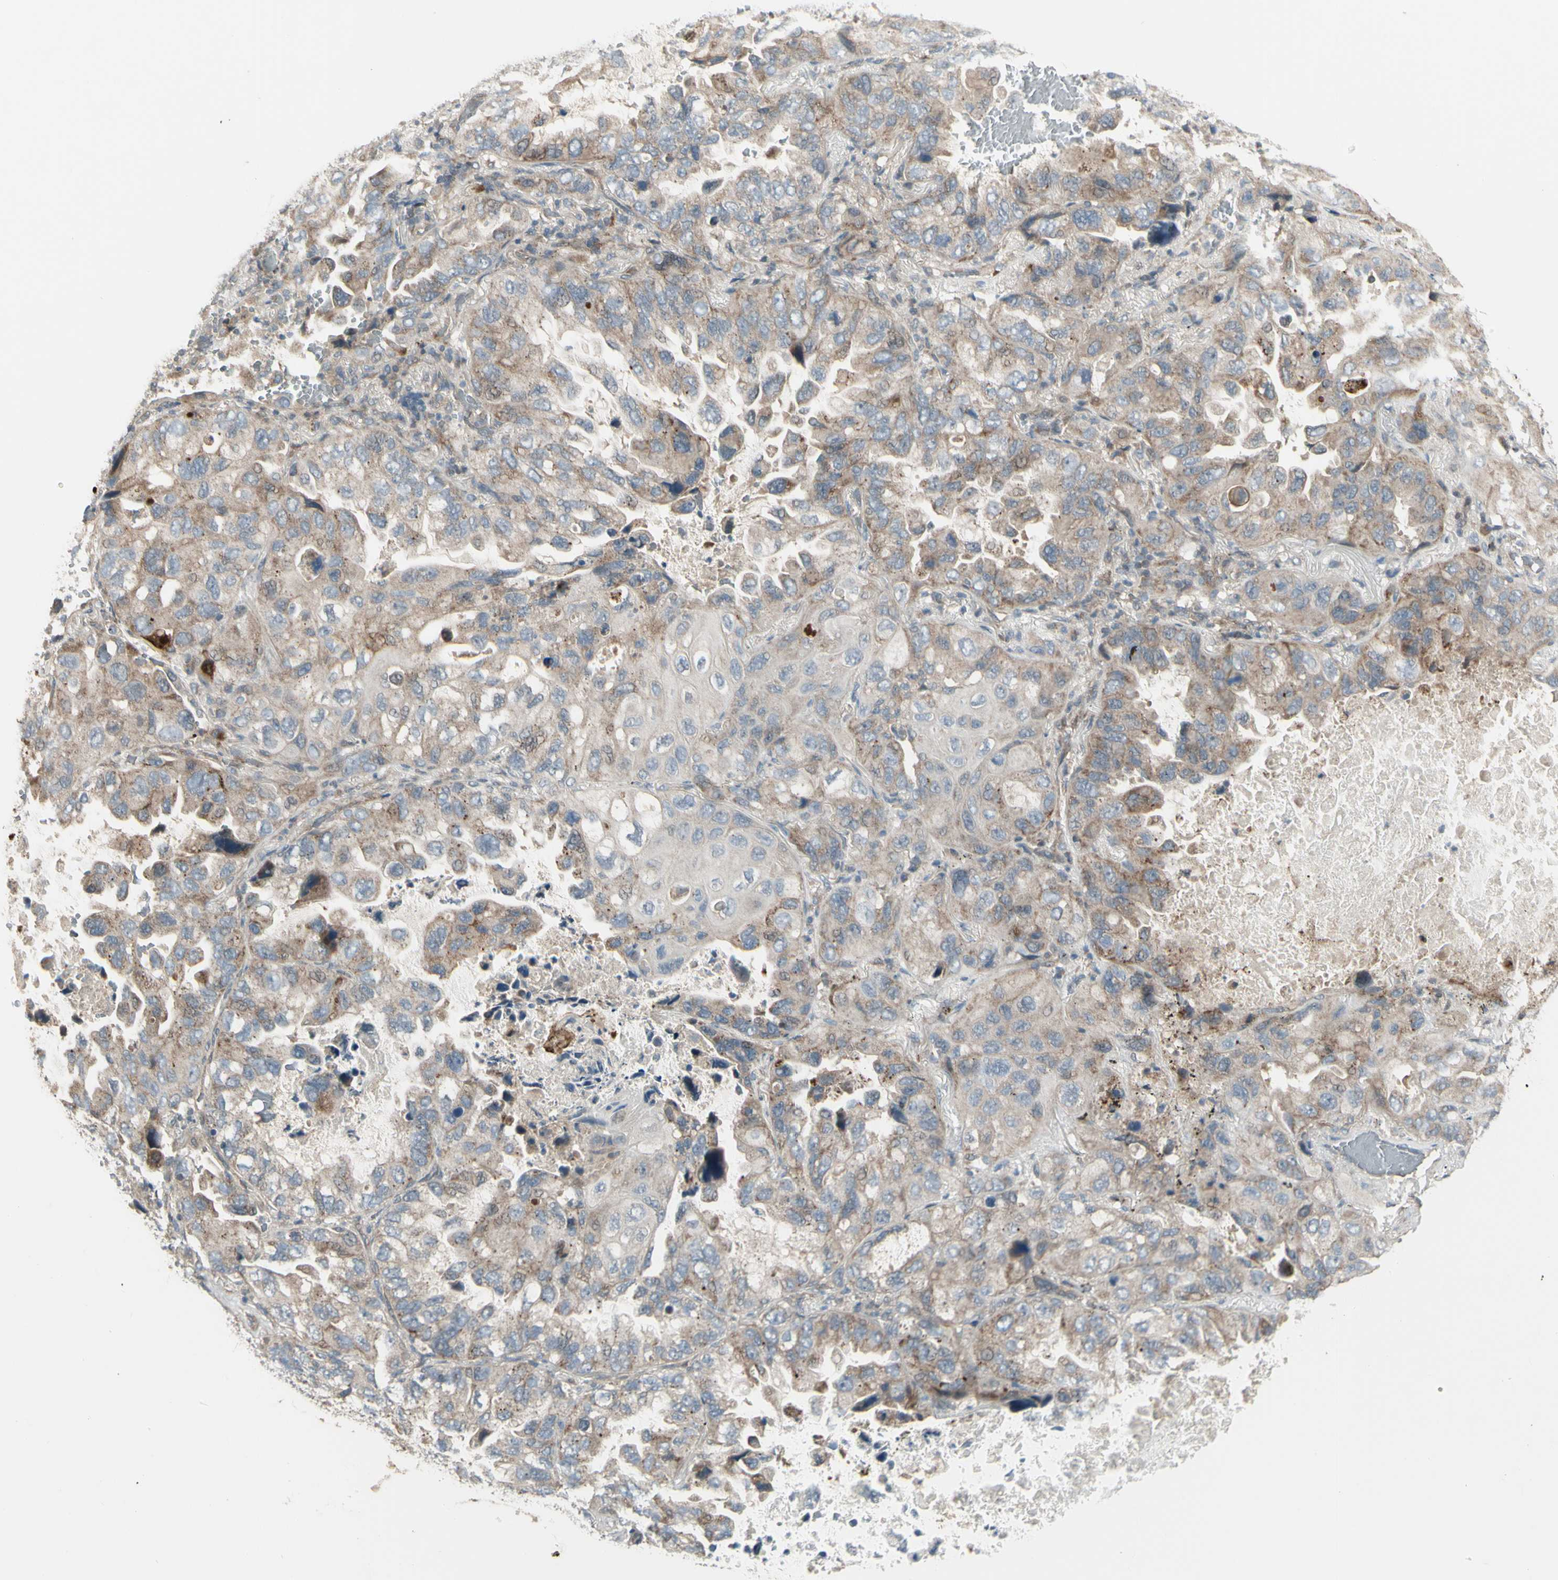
{"staining": {"intensity": "moderate", "quantity": ">75%", "location": "cytoplasmic/membranous"}, "tissue": "lung cancer", "cell_type": "Tumor cells", "image_type": "cancer", "snomed": [{"axis": "morphology", "description": "Squamous cell carcinoma, NOS"}, {"axis": "topography", "description": "Lung"}], "caption": "Tumor cells display medium levels of moderate cytoplasmic/membranous expression in approximately >75% of cells in human lung cancer (squamous cell carcinoma).", "gene": "OSTM1", "patient": {"sex": "female", "age": 73}}